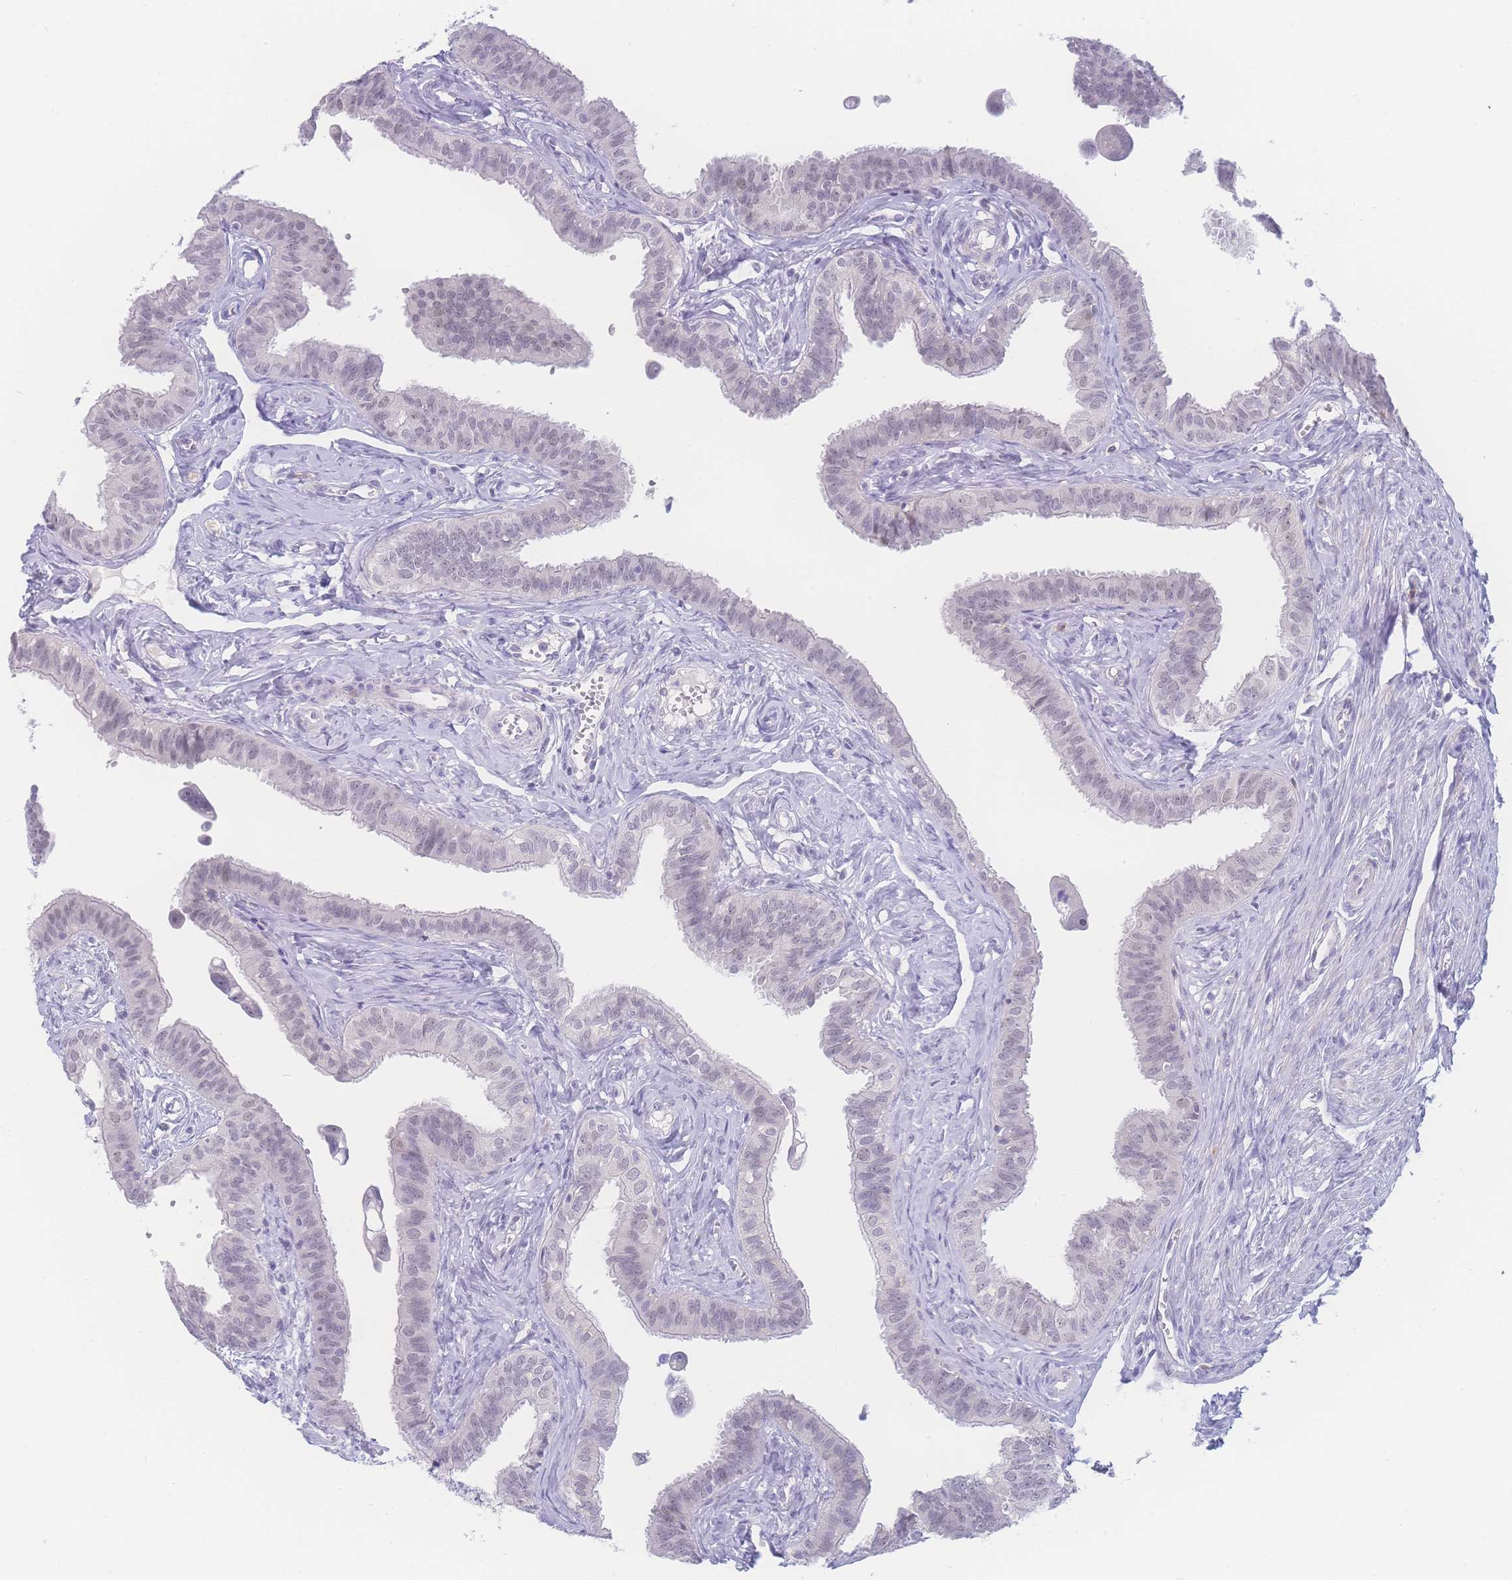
{"staining": {"intensity": "weak", "quantity": "<25%", "location": "nuclear"}, "tissue": "fallopian tube", "cell_type": "Glandular cells", "image_type": "normal", "snomed": [{"axis": "morphology", "description": "Normal tissue, NOS"}, {"axis": "morphology", "description": "Carcinoma, NOS"}, {"axis": "topography", "description": "Fallopian tube"}, {"axis": "topography", "description": "Ovary"}], "caption": "Immunohistochemical staining of normal human fallopian tube exhibits no significant positivity in glandular cells. (Immunohistochemistry, brightfield microscopy, high magnification).", "gene": "PRSS22", "patient": {"sex": "female", "age": 59}}